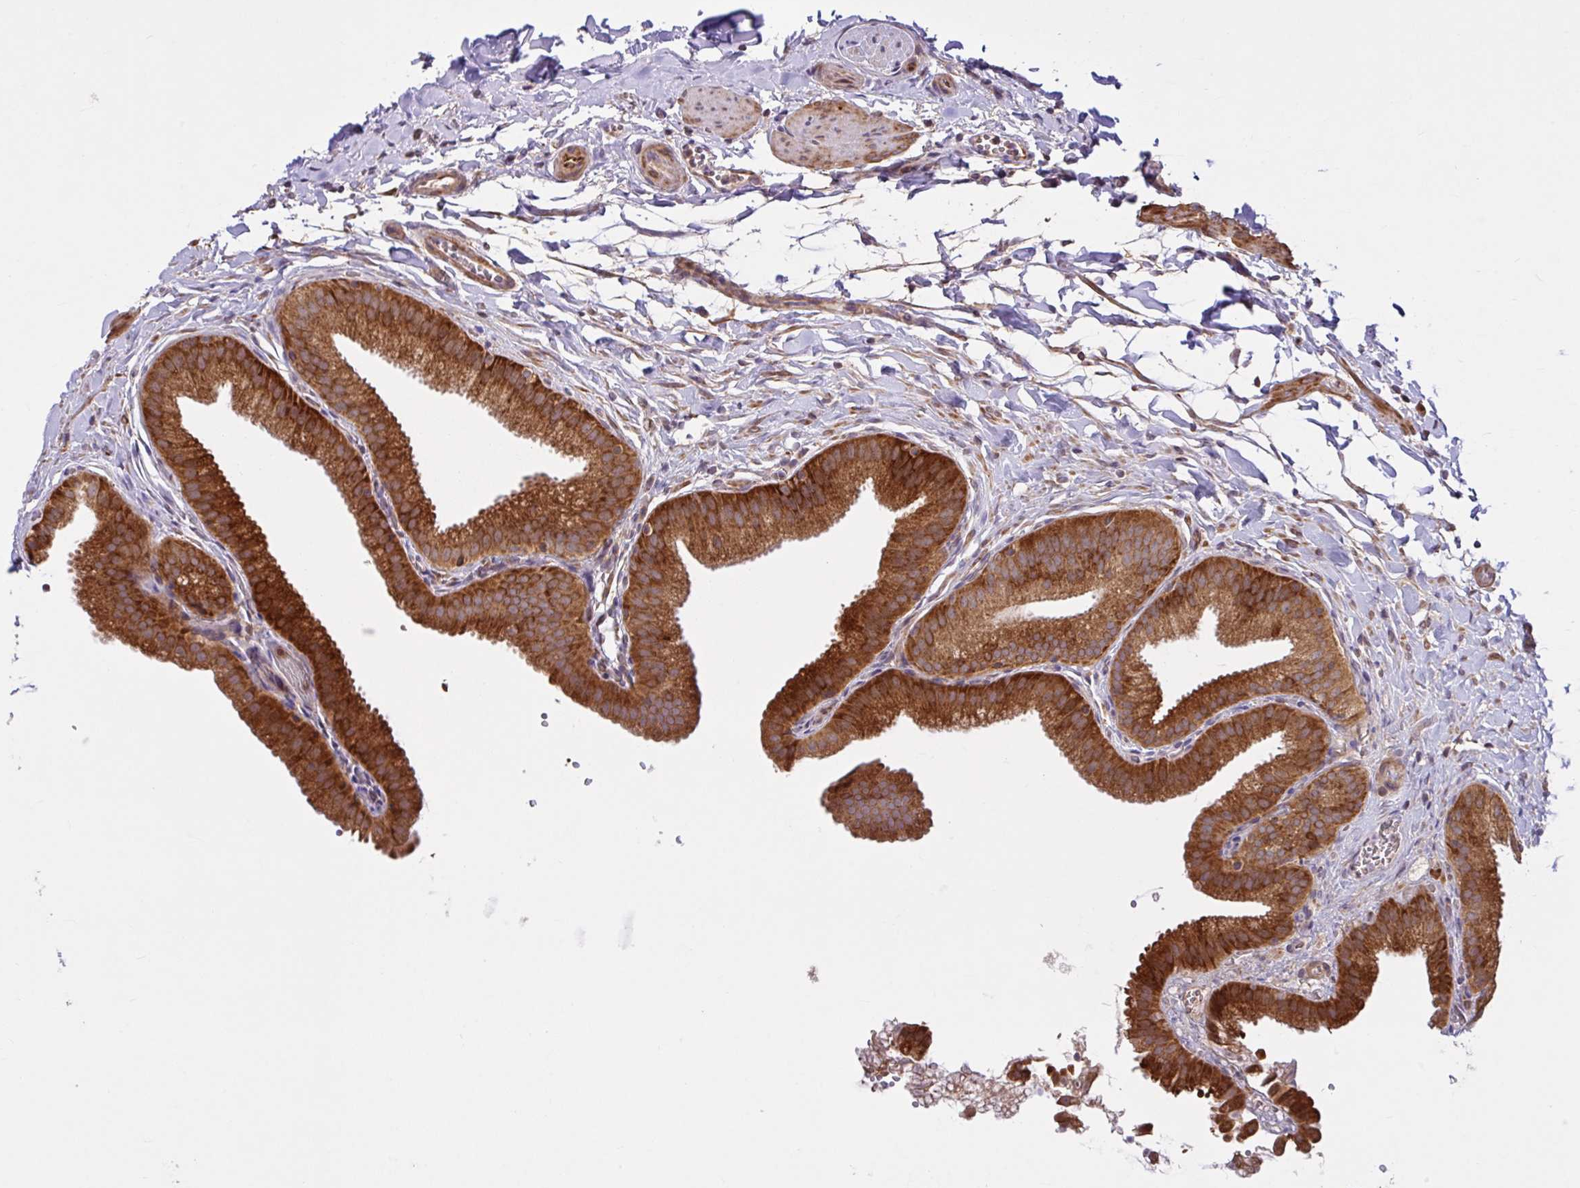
{"staining": {"intensity": "strong", "quantity": ">75%", "location": "cytoplasmic/membranous"}, "tissue": "gallbladder", "cell_type": "Glandular cells", "image_type": "normal", "snomed": [{"axis": "morphology", "description": "Normal tissue, NOS"}, {"axis": "topography", "description": "Gallbladder"}], "caption": "Approximately >75% of glandular cells in unremarkable gallbladder display strong cytoplasmic/membranous protein positivity as visualized by brown immunohistochemical staining.", "gene": "NTPCR", "patient": {"sex": "female", "age": 63}}